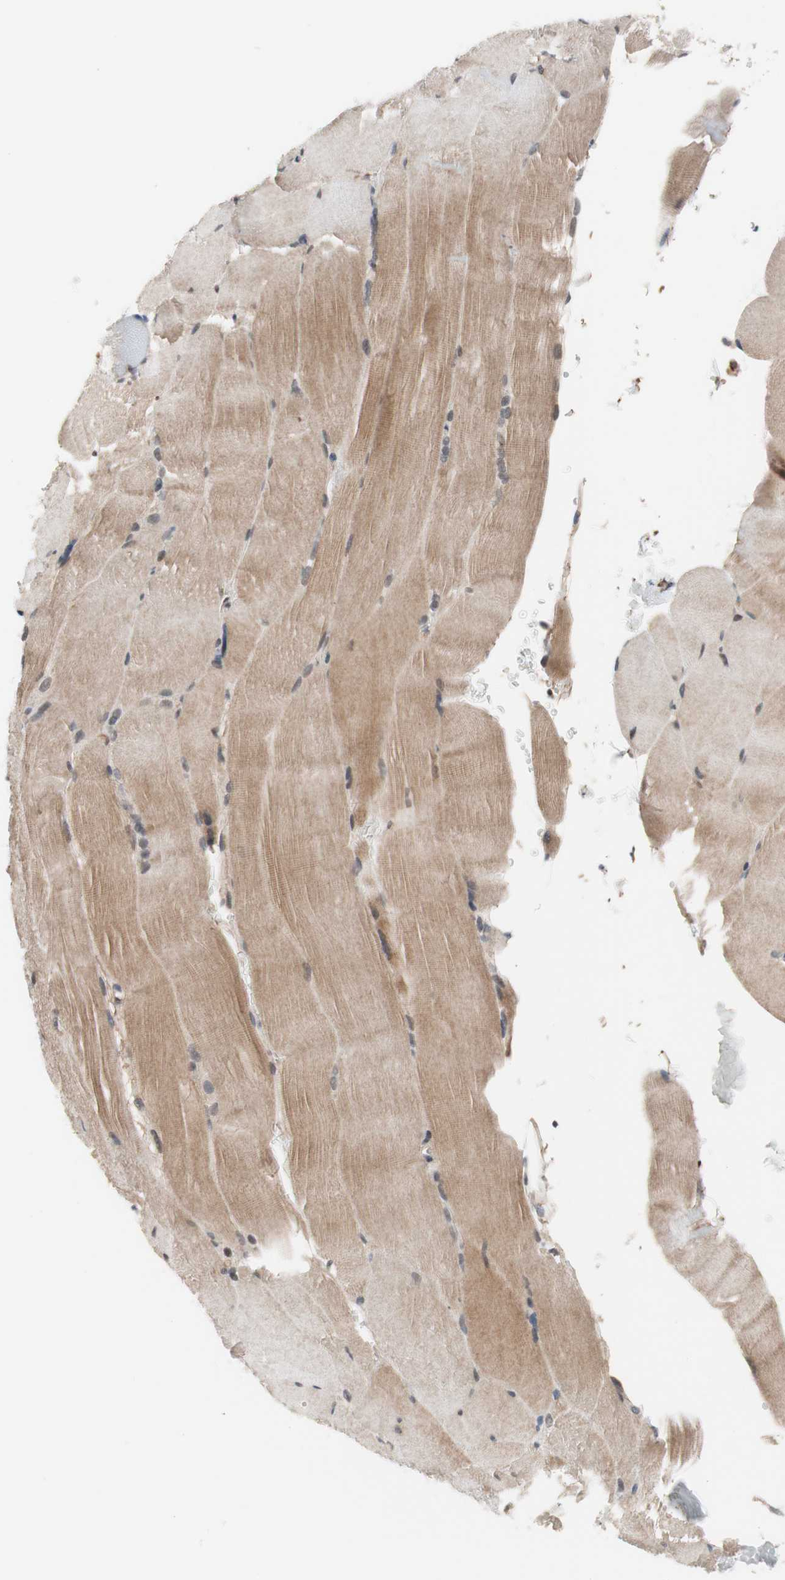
{"staining": {"intensity": "weak", "quantity": ">75%", "location": "cytoplasmic/membranous"}, "tissue": "skeletal muscle", "cell_type": "Myocytes", "image_type": "normal", "snomed": [{"axis": "morphology", "description": "Normal tissue, NOS"}, {"axis": "topography", "description": "Skin"}, {"axis": "topography", "description": "Skeletal muscle"}], "caption": "Weak cytoplasmic/membranous staining is identified in about >75% of myocytes in normal skeletal muscle. The staining is performed using DAB (3,3'-diaminobenzidine) brown chromogen to label protein expression. The nuclei are counter-stained blue using hematoxylin.", "gene": "CD55", "patient": {"sex": "male", "age": 83}}